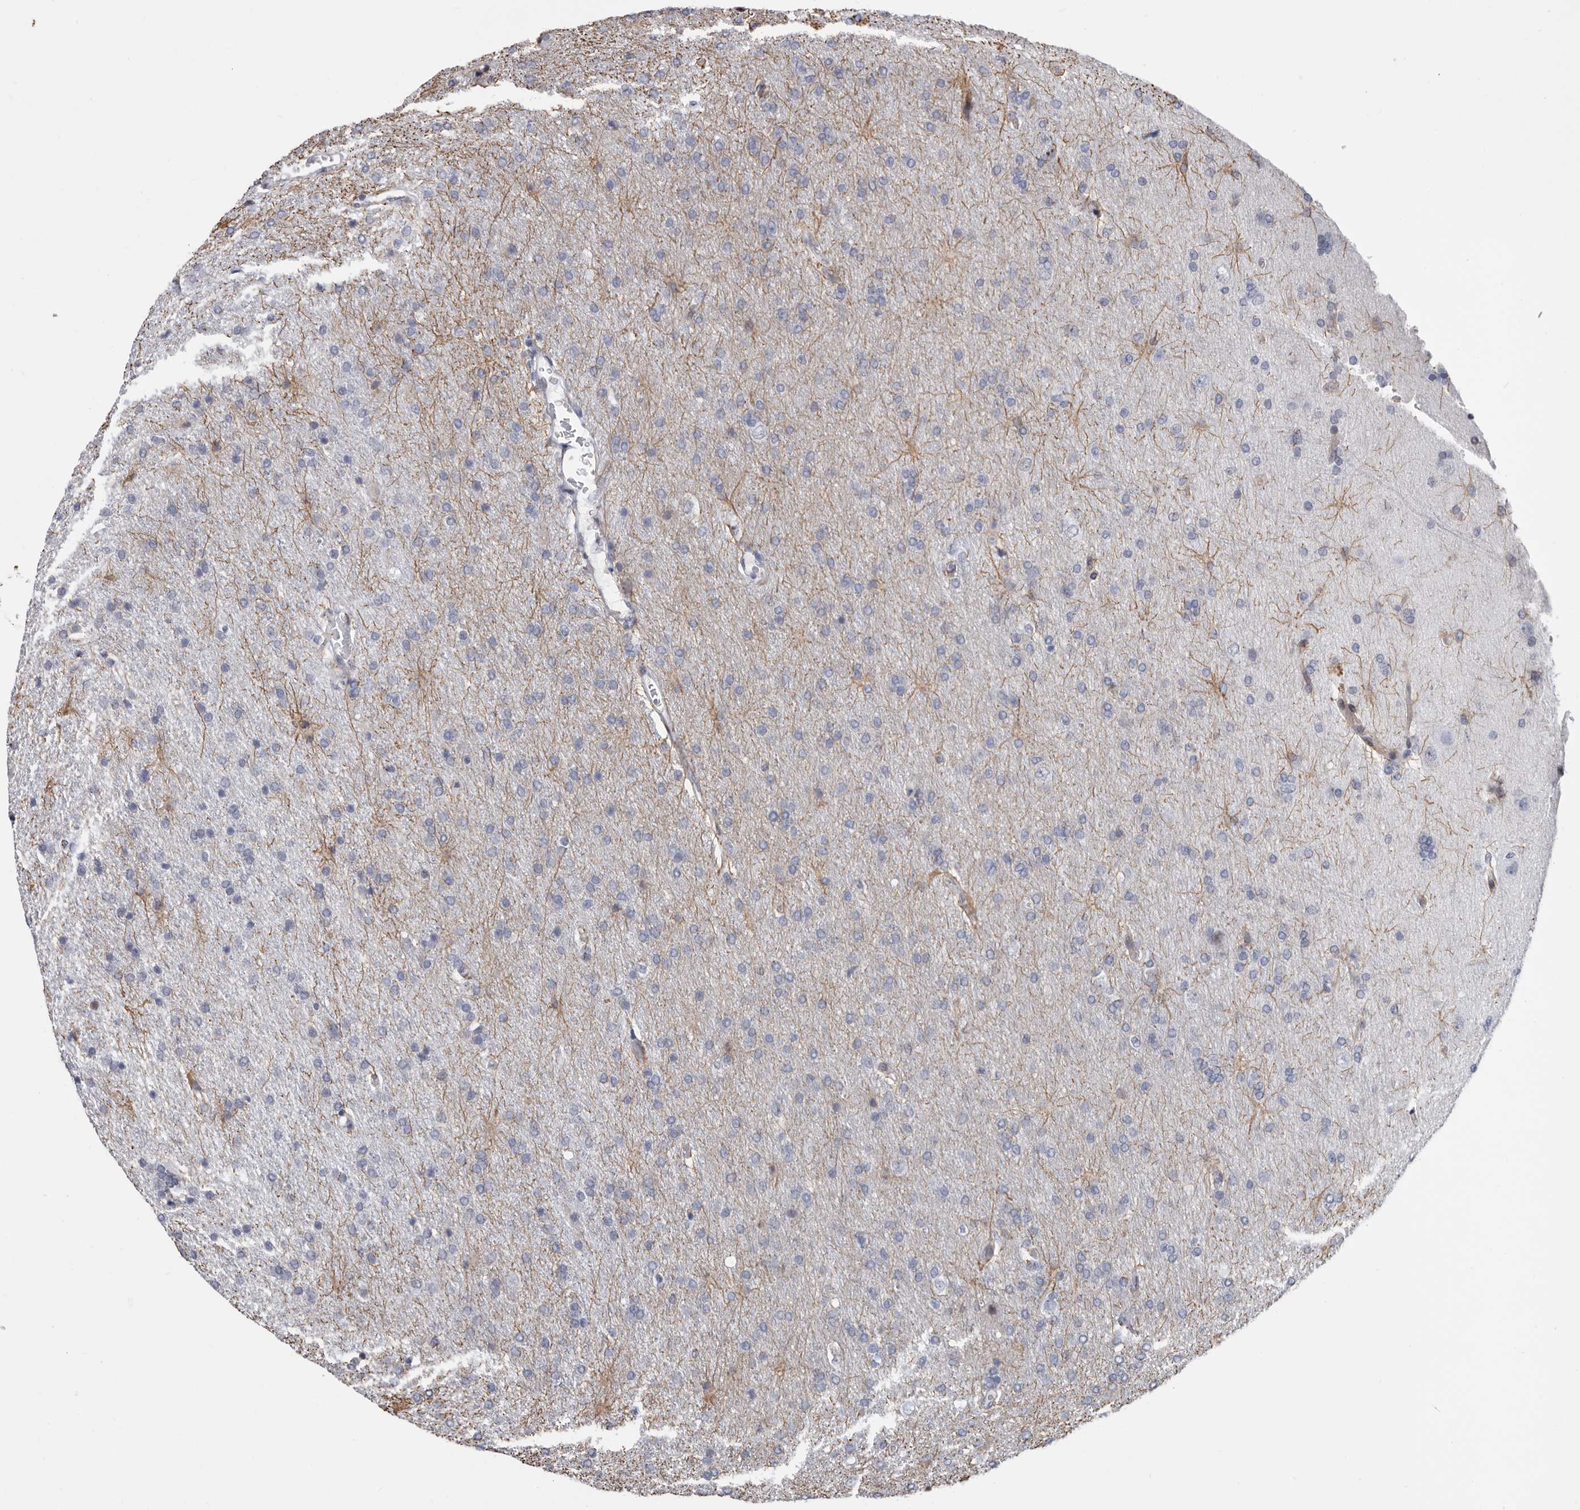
{"staining": {"intensity": "negative", "quantity": "none", "location": "none"}, "tissue": "glioma", "cell_type": "Tumor cells", "image_type": "cancer", "snomed": [{"axis": "morphology", "description": "Glioma, malignant, High grade"}, {"axis": "topography", "description": "Brain"}], "caption": "This is a histopathology image of immunohistochemistry staining of glioma, which shows no expression in tumor cells.", "gene": "WRAP73", "patient": {"sex": "male", "age": 72}}